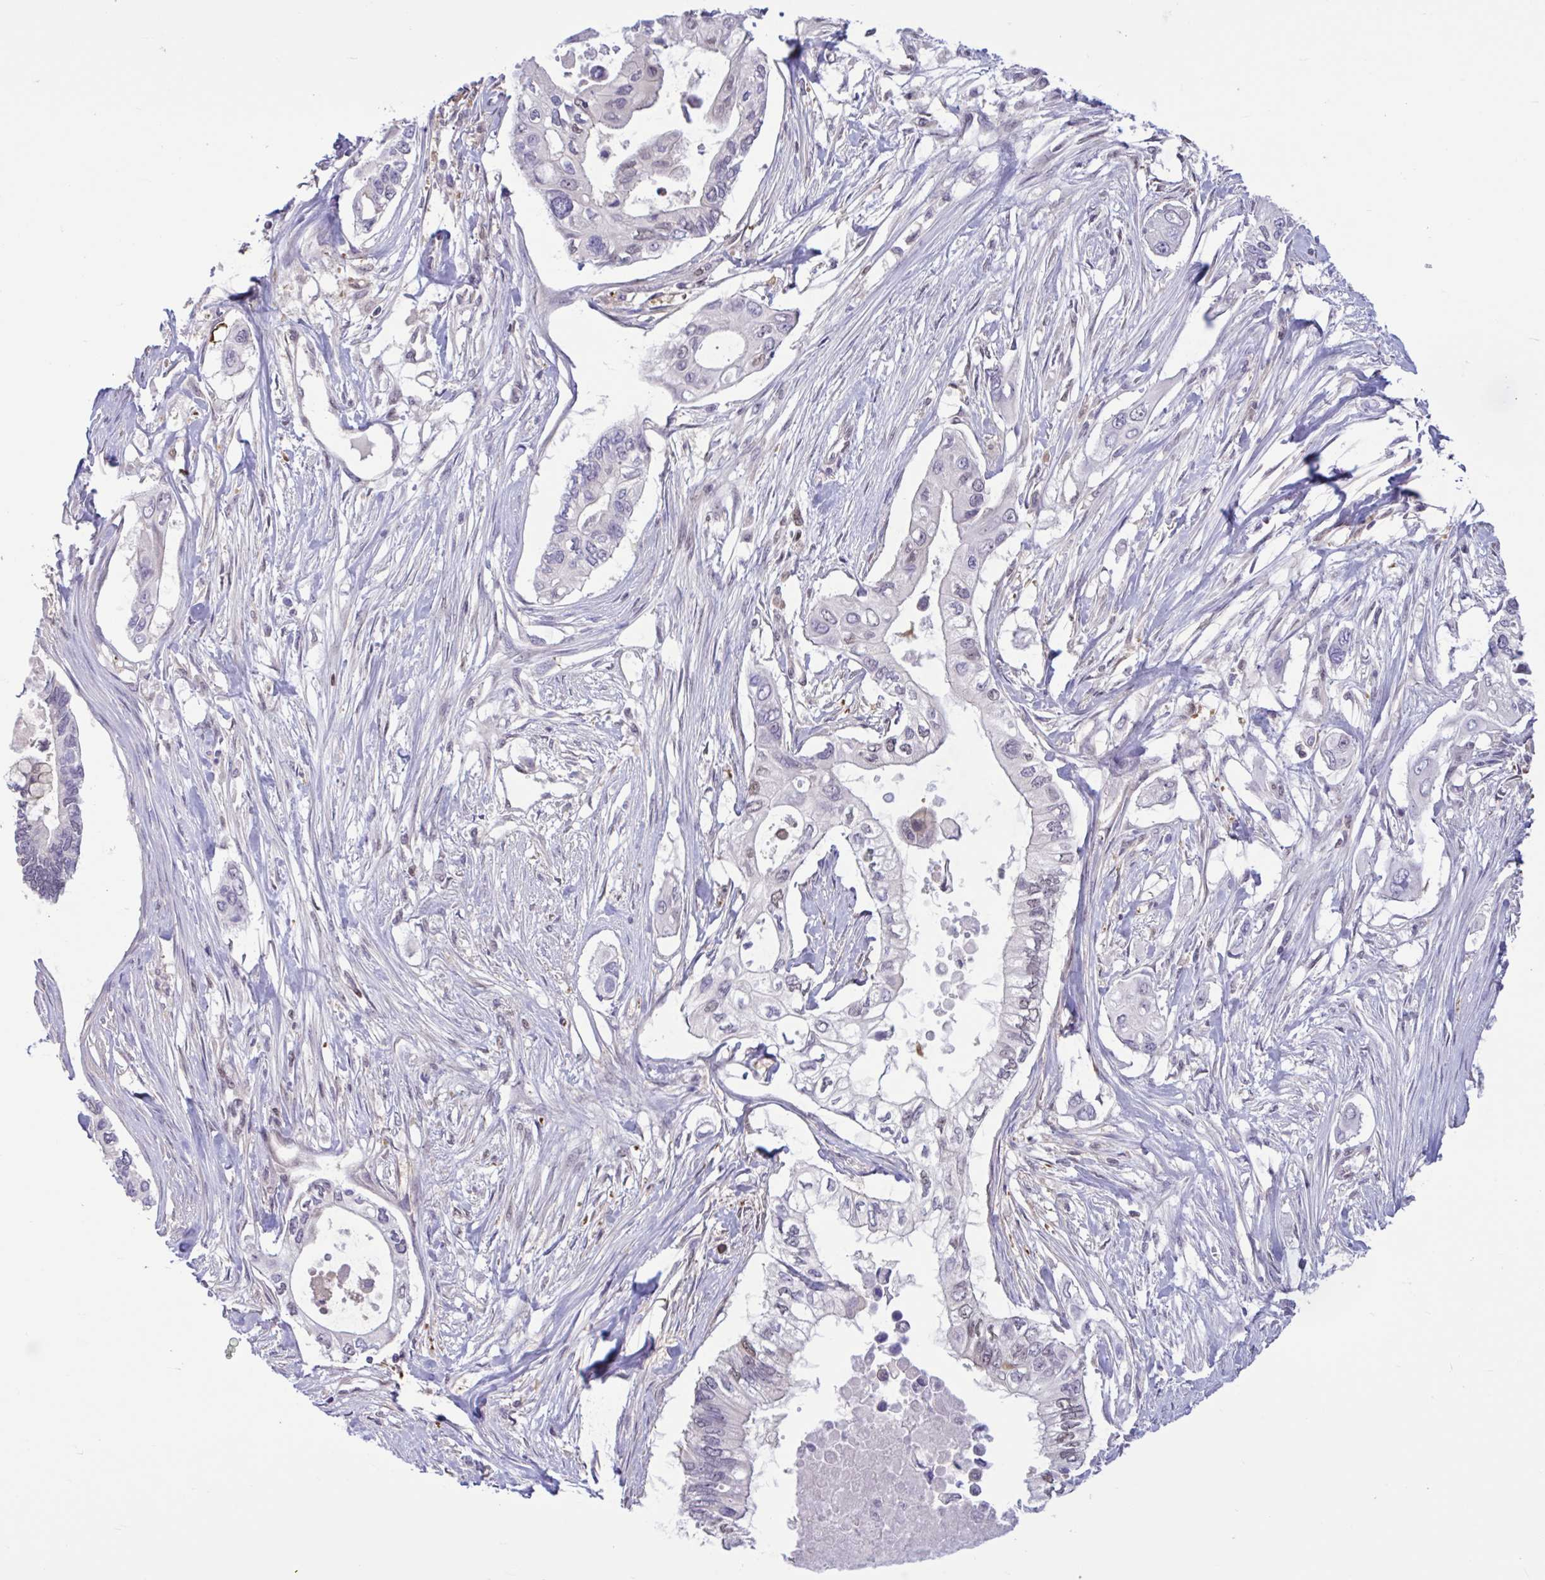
{"staining": {"intensity": "negative", "quantity": "none", "location": "none"}, "tissue": "pancreatic cancer", "cell_type": "Tumor cells", "image_type": "cancer", "snomed": [{"axis": "morphology", "description": "Adenocarcinoma, NOS"}, {"axis": "topography", "description": "Pancreas"}], "caption": "This is an immunohistochemistry photomicrograph of human pancreatic cancer (adenocarcinoma). There is no expression in tumor cells.", "gene": "RBL1", "patient": {"sex": "female", "age": 63}}